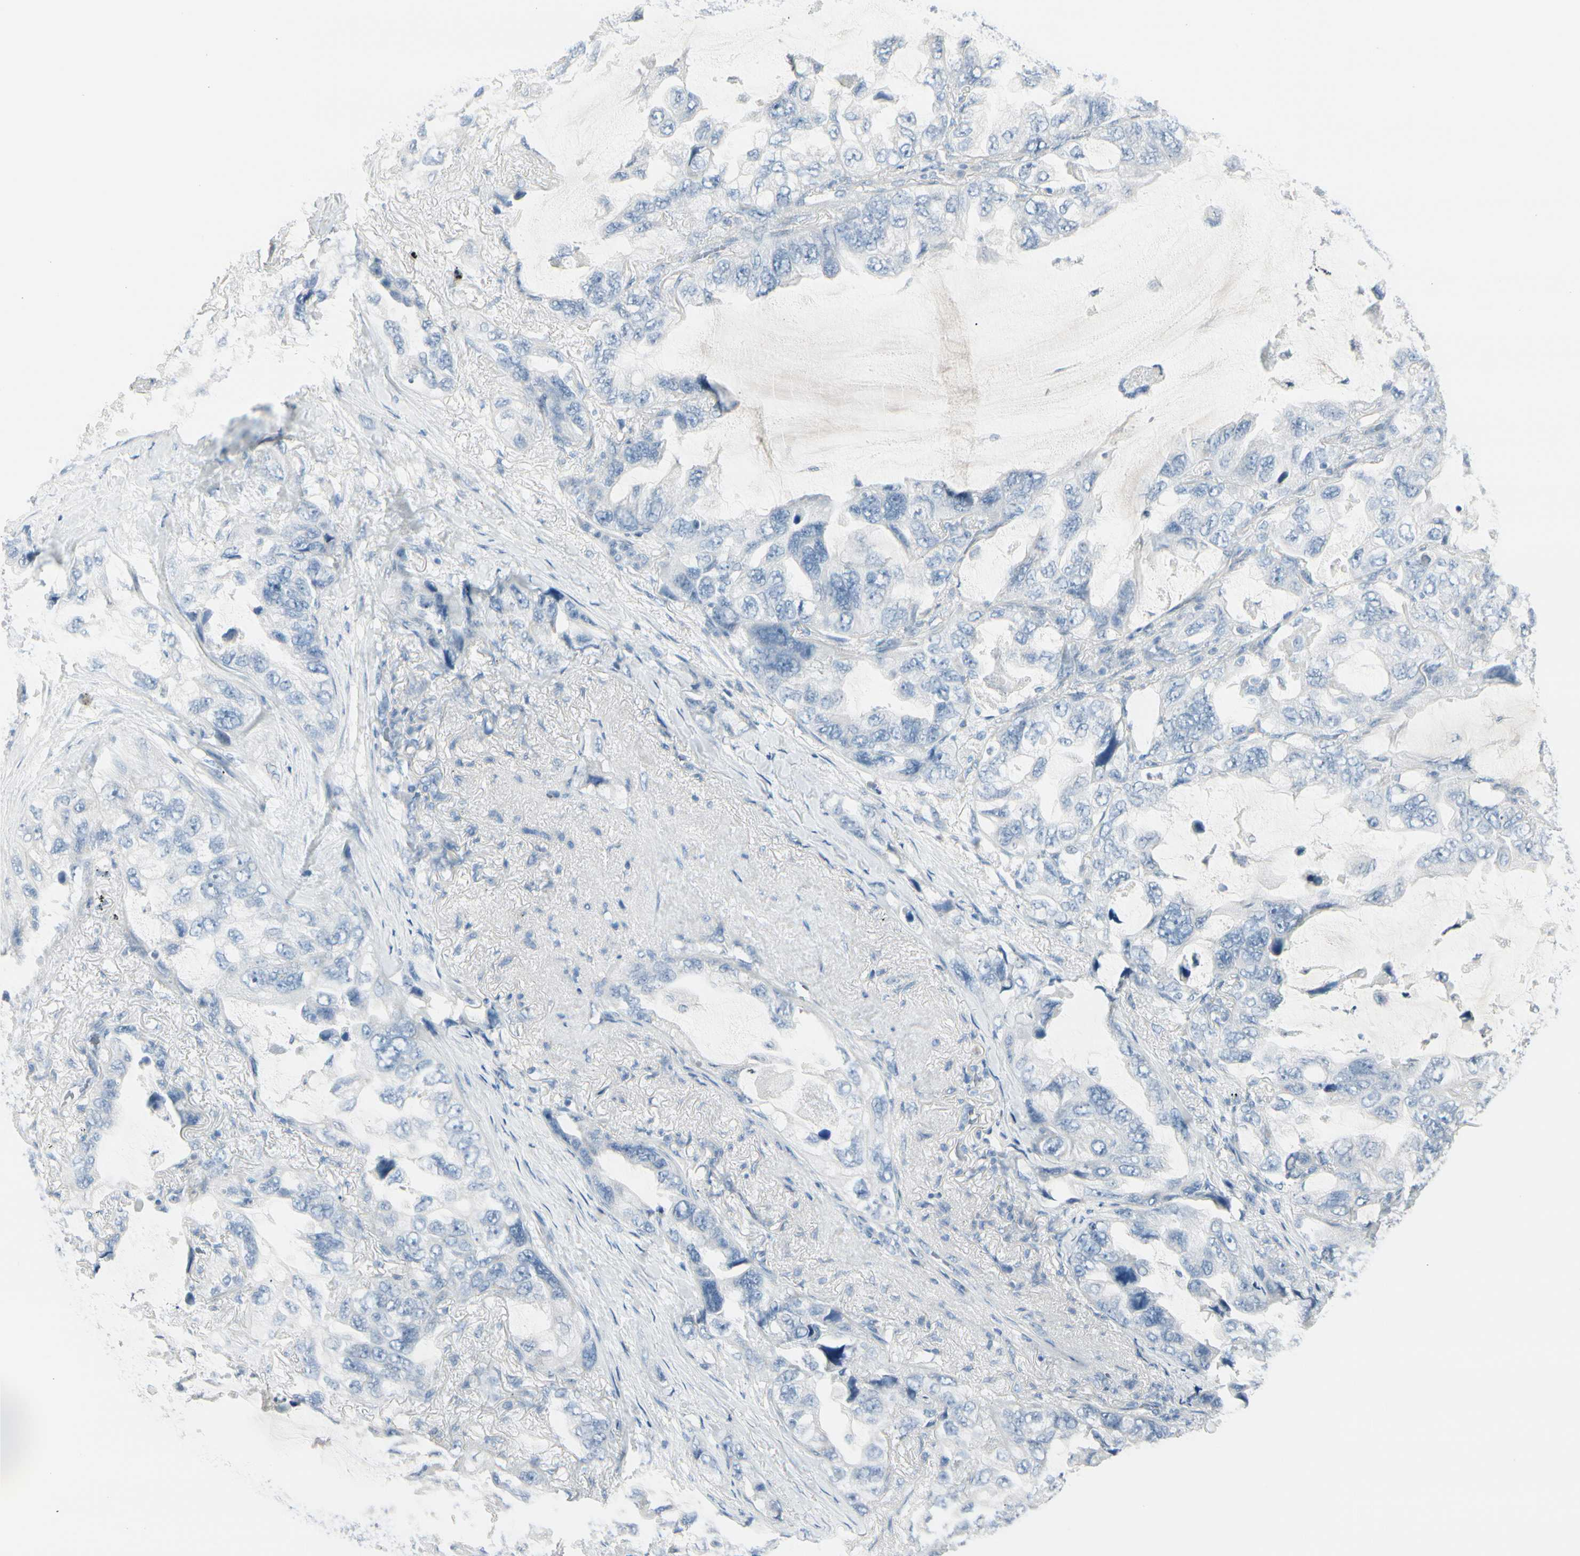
{"staining": {"intensity": "negative", "quantity": "none", "location": "none"}, "tissue": "lung cancer", "cell_type": "Tumor cells", "image_type": "cancer", "snomed": [{"axis": "morphology", "description": "Squamous cell carcinoma, NOS"}, {"axis": "topography", "description": "Lung"}], "caption": "There is no significant staining in tumor cells of lung cancer.", "gene": "CDHR5", "patient": {"sex": "female", "age": 73}}